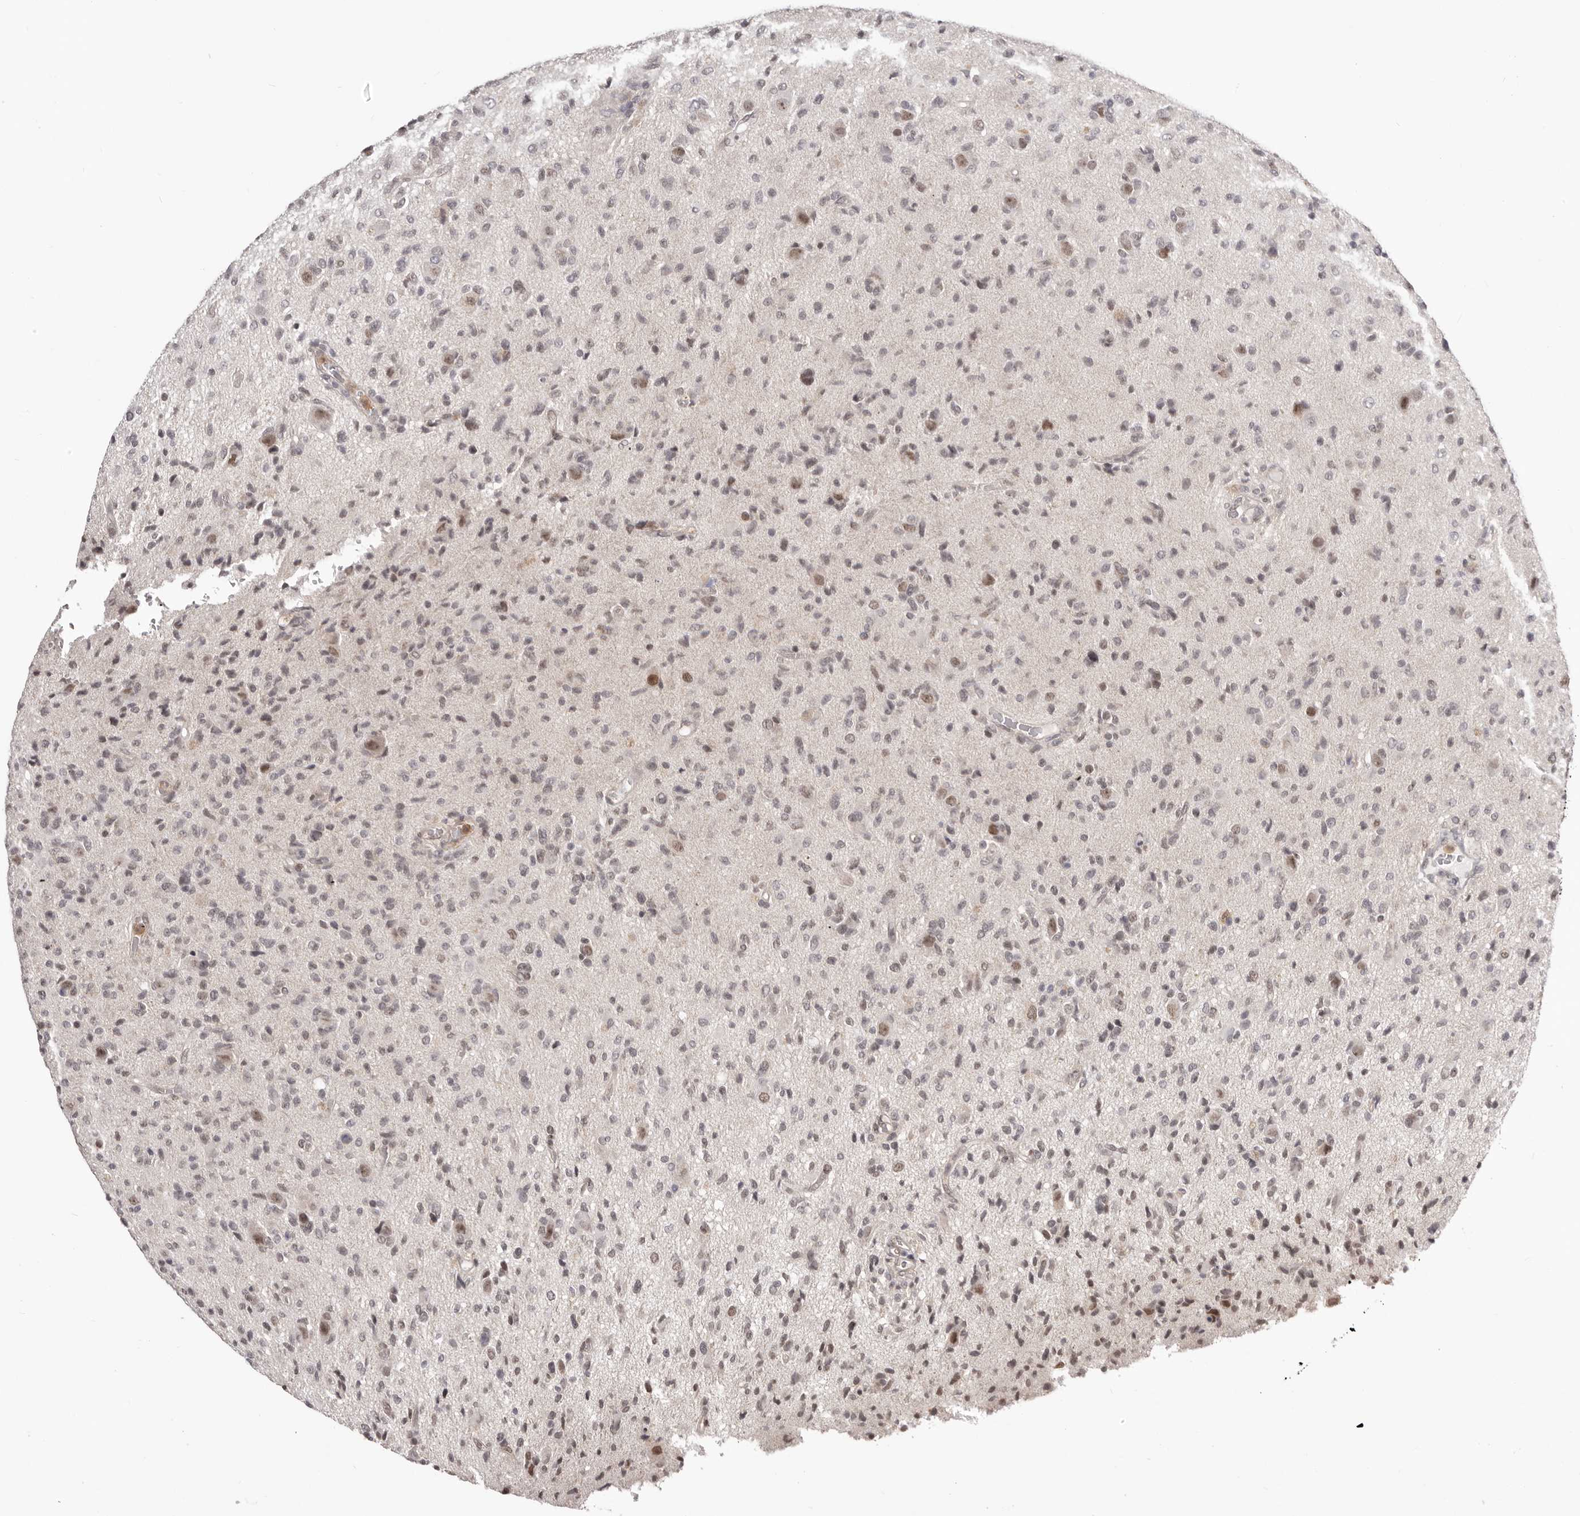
{"staining": {"intensity": "negative", "quantity": "none", "location": "none"}, "tissue": "glioma", "cell_type": "Tumor cells", "image_type": "cancer", "snomed": [{"axis": "morphology", "description": "Glioma, malignant, High grade"}, {"axis": "topography", "description": "Brain"}], "caption": "Histopathology image shows no significant protein positivity in tumor cells of glioma.", "gene": "RNF2", "patient": {"sex": "female", "age": 57}}